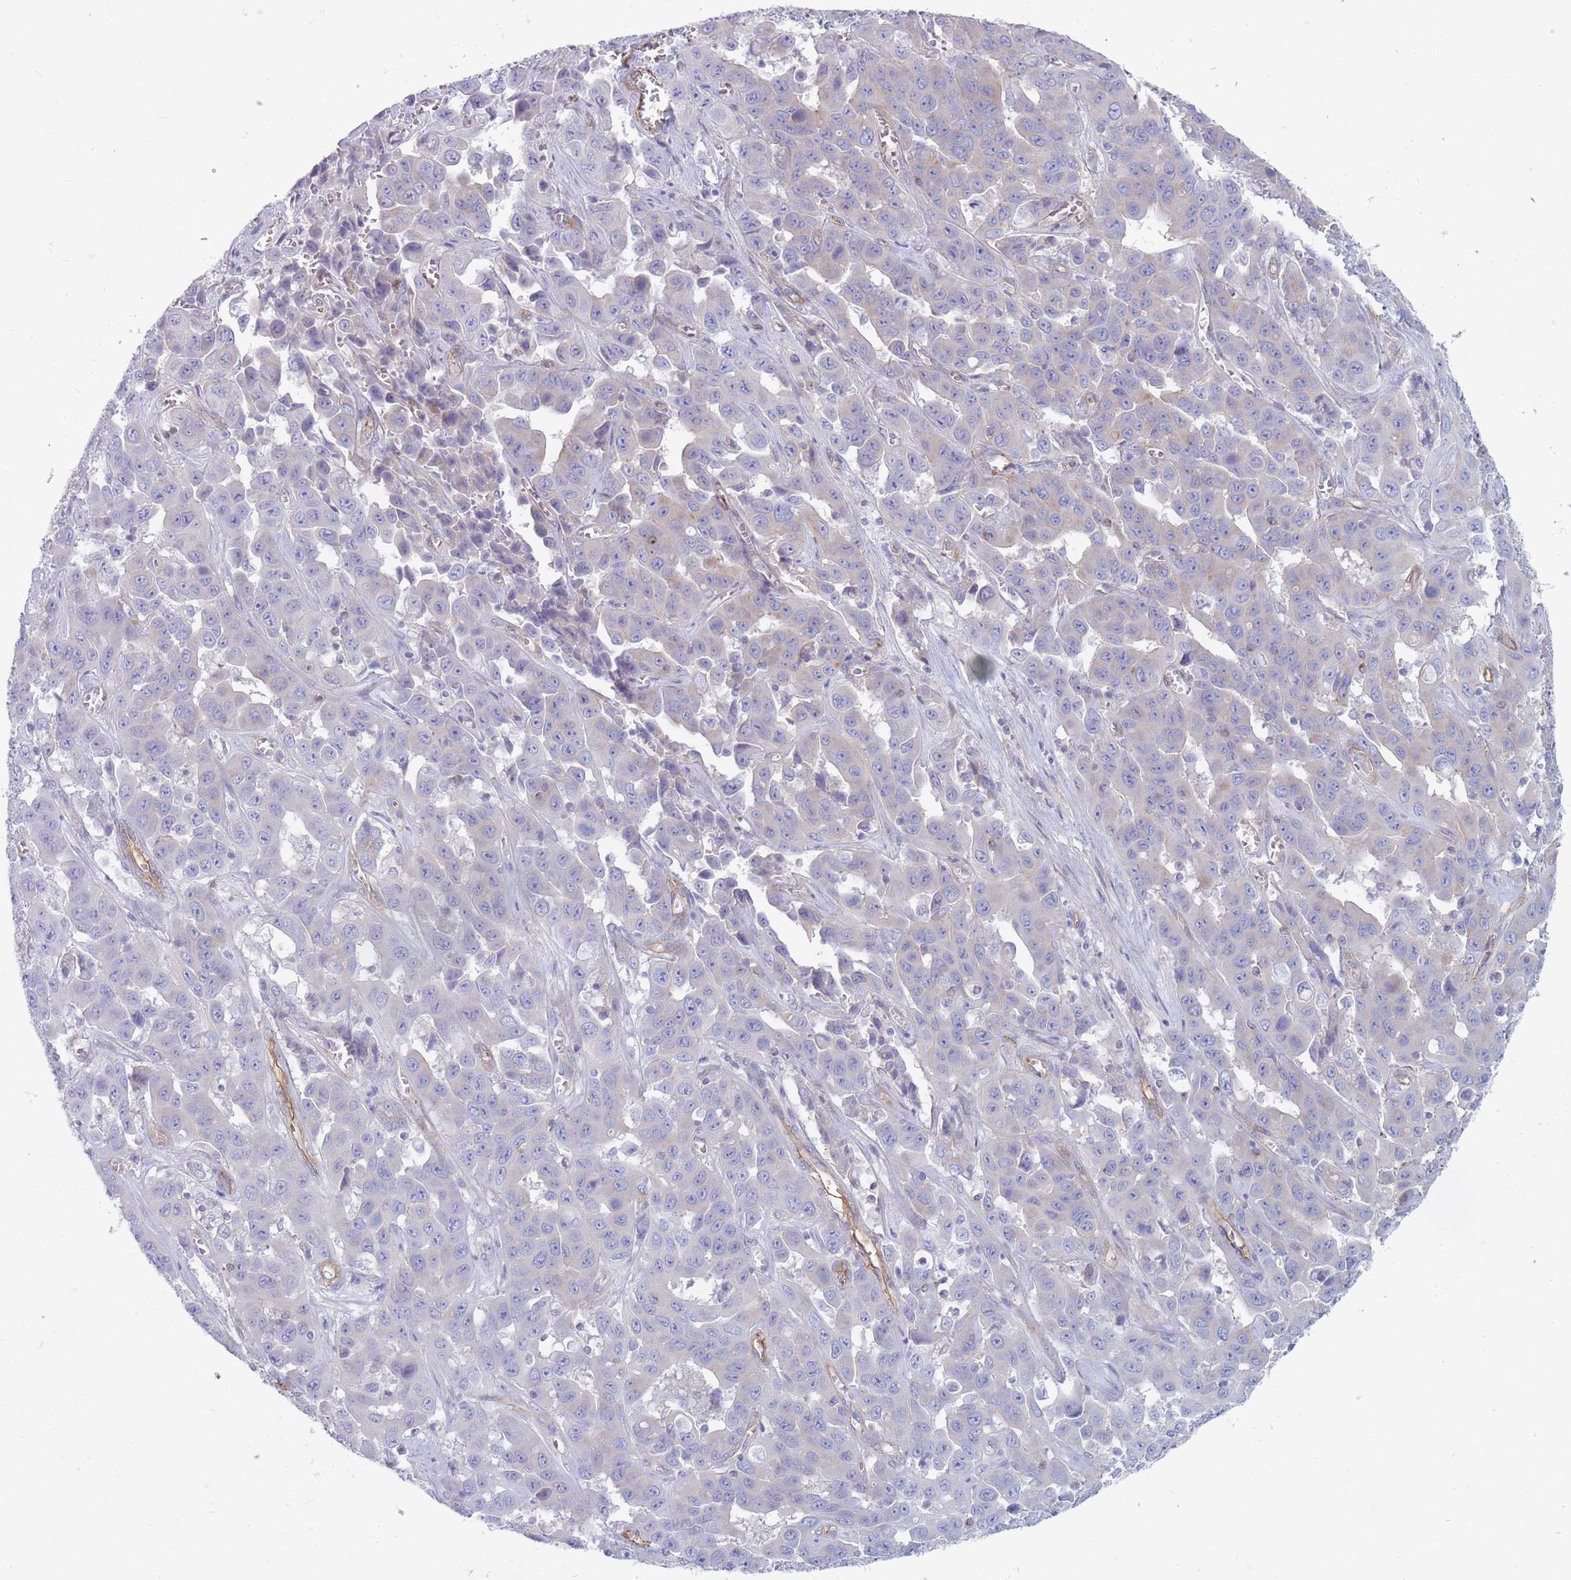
{"staining": {"intensity": "negative", "quantity": "none", "location": "none"}, "tissue": "liver cancer", "cell_type": "Tumor cells", "image_type": "cancer", "snomed": [{"axis": "morphology", "description": "Cholangiocarcinoma"}, {"axis": "topography", "description": "Liver"}], "caption": "Cholangiocarcinoma (liver) stained for a protein using immunohistochemistry demonstrates no expression tumor cells.", "gene": "PLPP1", "patient": {"sex": "female", "age": 52}}